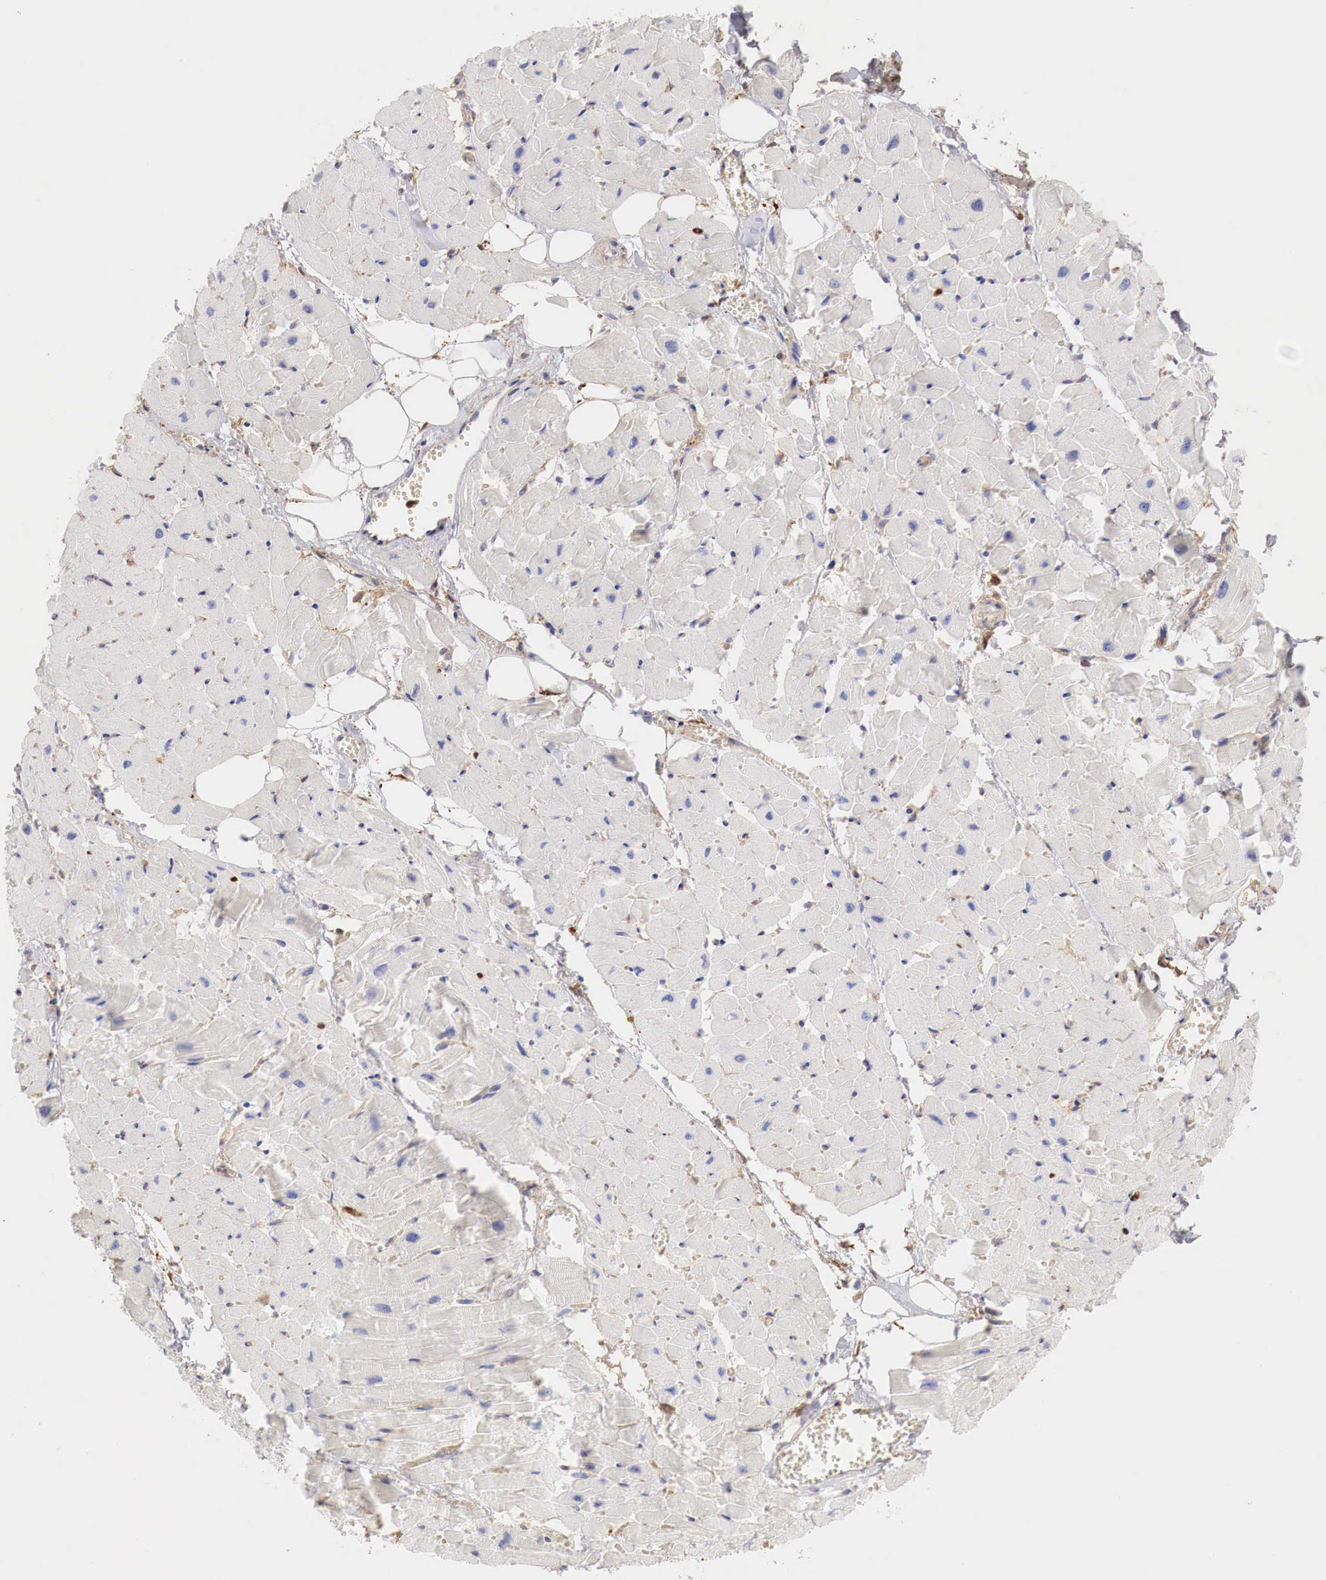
{"staining": {"intensity": "negative", "quantity": "none", "location": "none"}, "tissue": "heart muscle", "cell_type": "Cardiomyocytes", "image_type": "normal", "snomed": [{"axis": "morphology", "description": "Normal tissue, NOS"}, {"axis": "topography", "description": "Heart"}], "caption": "Heart muscle was stained to show a protein in brown. There is no significant staining in cardiomyocytes. (DAB (3,3'-diaminobenzidine) immunohistochemistry visualized using brightfield microscopy, high magnification).", "gene": "G6PD", "patient": {"sex": "female", "age": 19}}